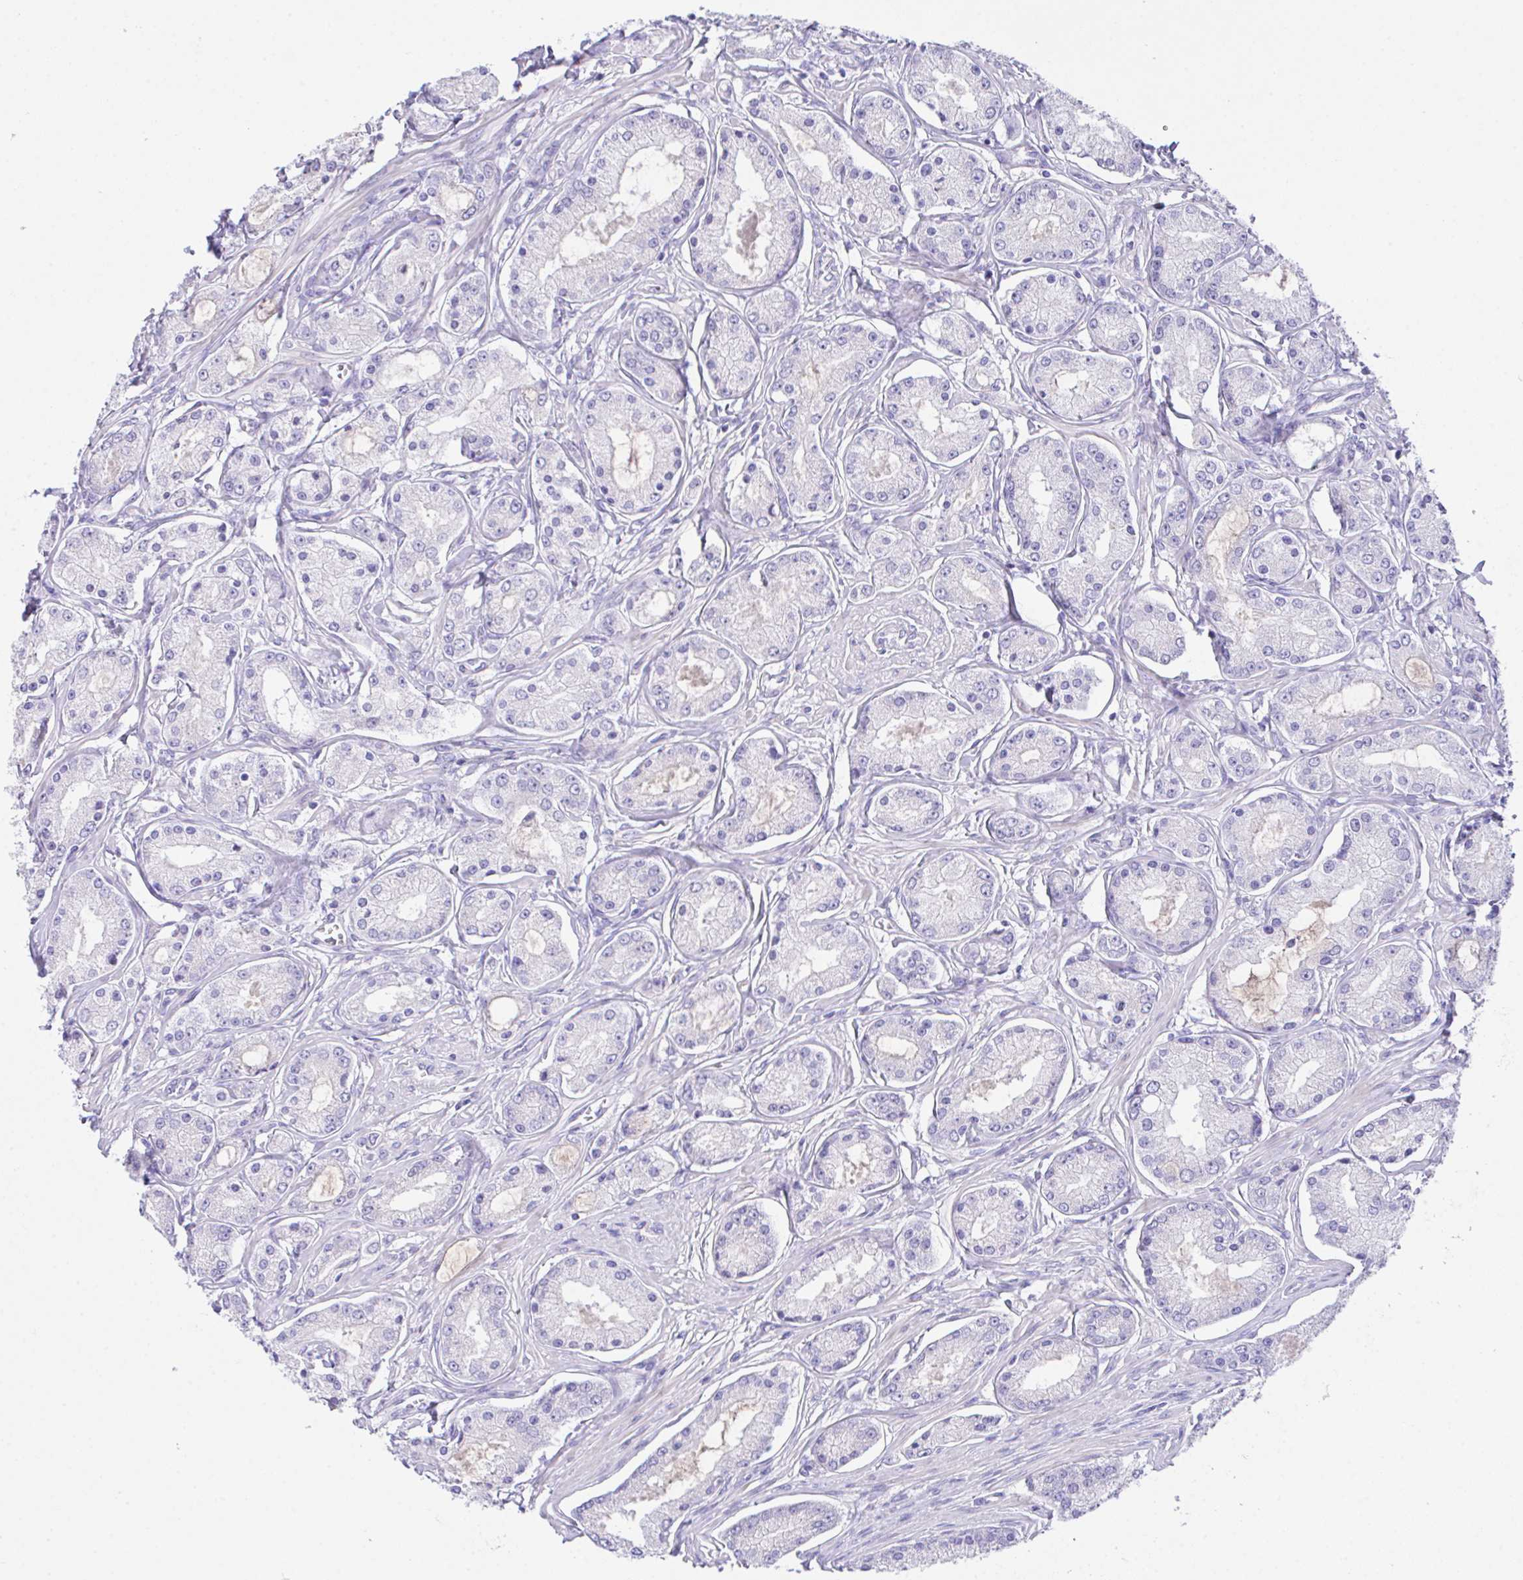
{"staining": {"intensity": "negative", "quantity": "none", "location": "none"}, "tissue": "prostate cancer", "cell_type": "Tumor cells", "image_type": "cancer", "snomed": [{"axis": "morphology", "description": "Adenocarcinoma, High grade"}, {"axis": "topography", "description": "Prostate"}], "caption": "DAB immunohistochemical staining of prostate cancer exhibits no significant positivity in tumor cells.", "gene": "SLC16A6", "patient": {"sex": "male", "age": 66}}